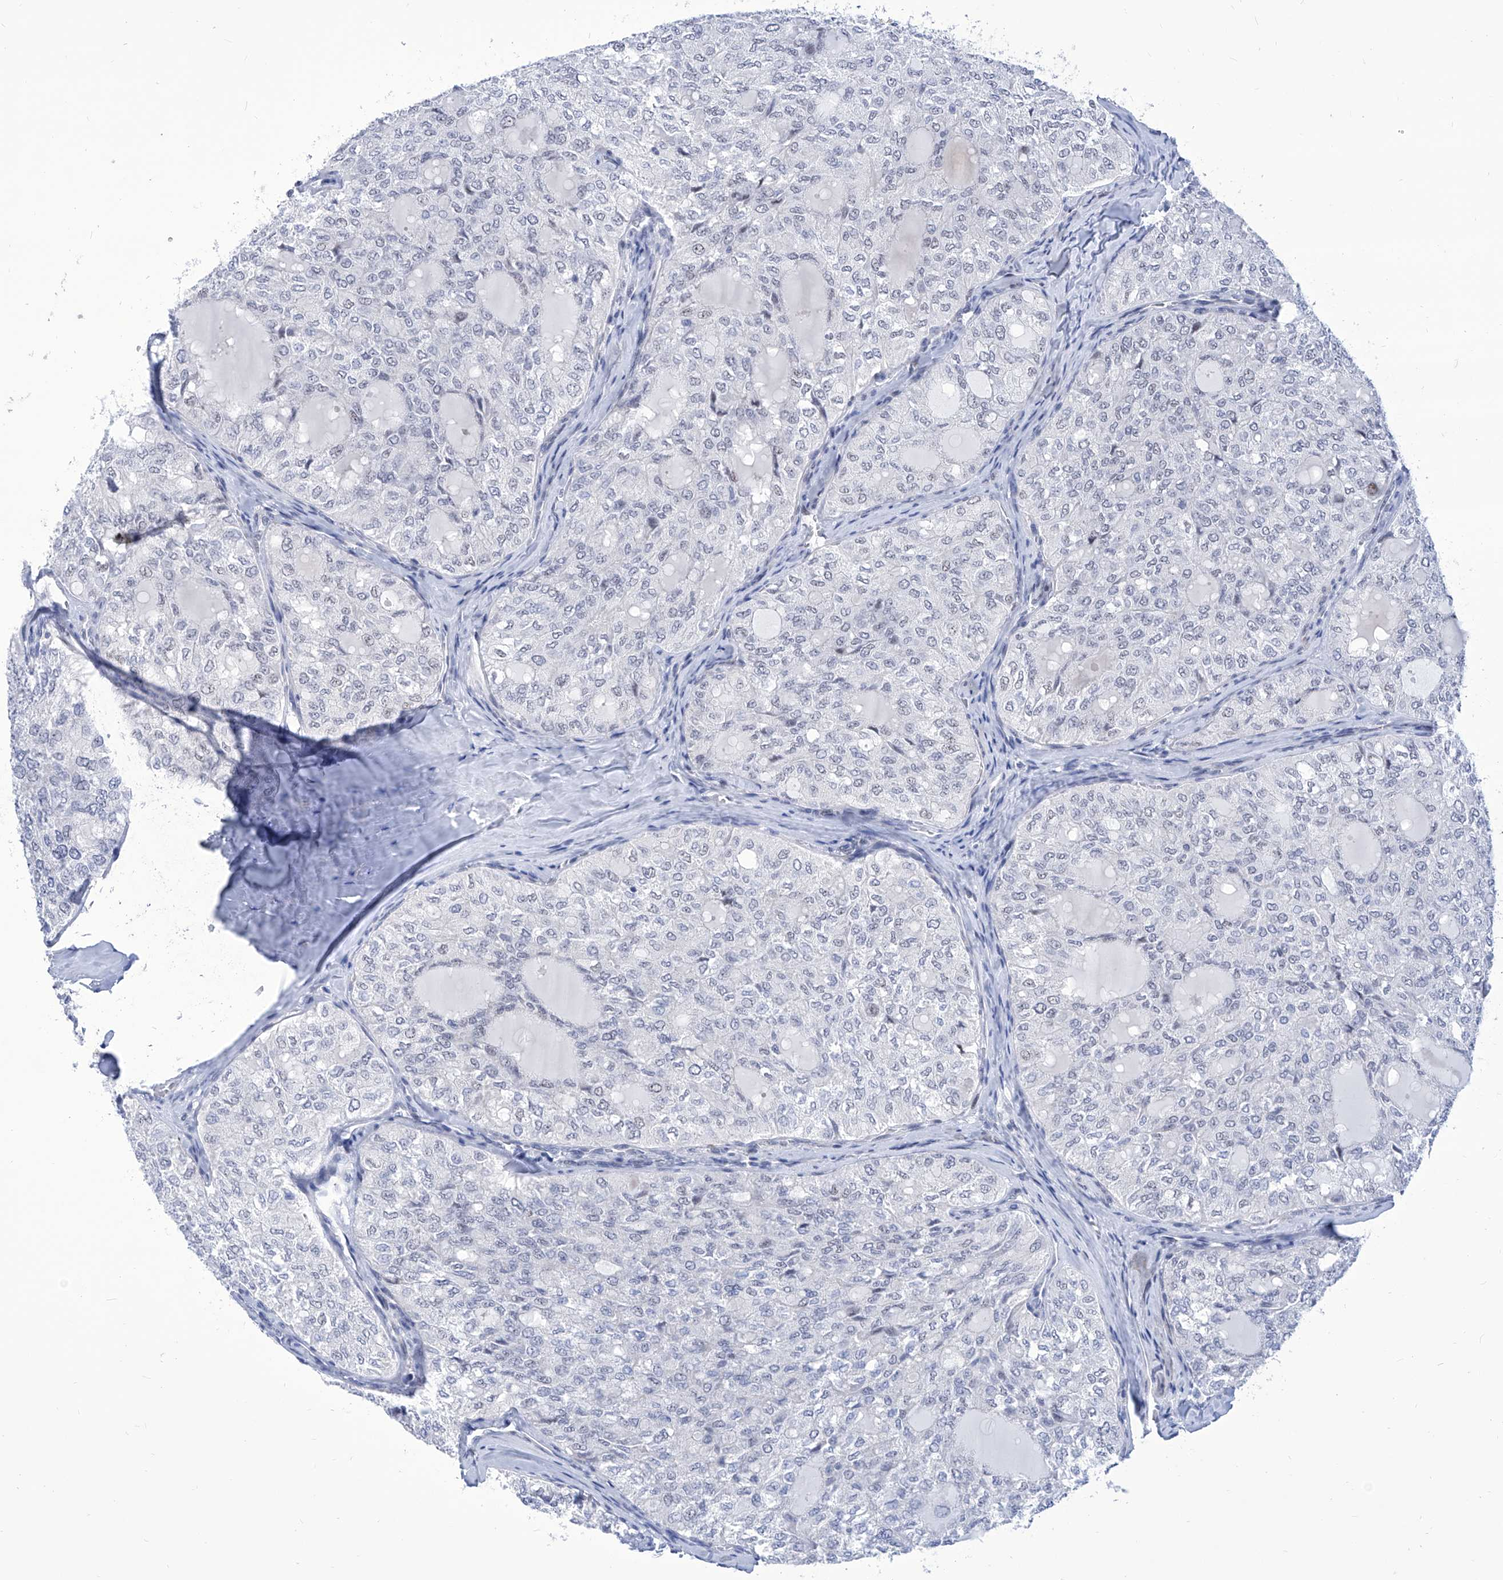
{"staining": {"intensity": "negative", "quantity": "none", "location": "none"}, "tissue": "thyroid cancer", "cell_type": "Tumor cells", "image_type": "cancer", "snomed": [{"axis": "morphology", "description": "Follicular adenoma carcinoma, NOS"}, {"axis": "topography", "description": "Thyroid gland"}], "caption": "Thyroid cancer (follicular adenoma carcinoma) stained for a protein using IHC reveals no expression tumor cells.", "gene": "SART1", "patient": {"sex": "male", "age": 75}}